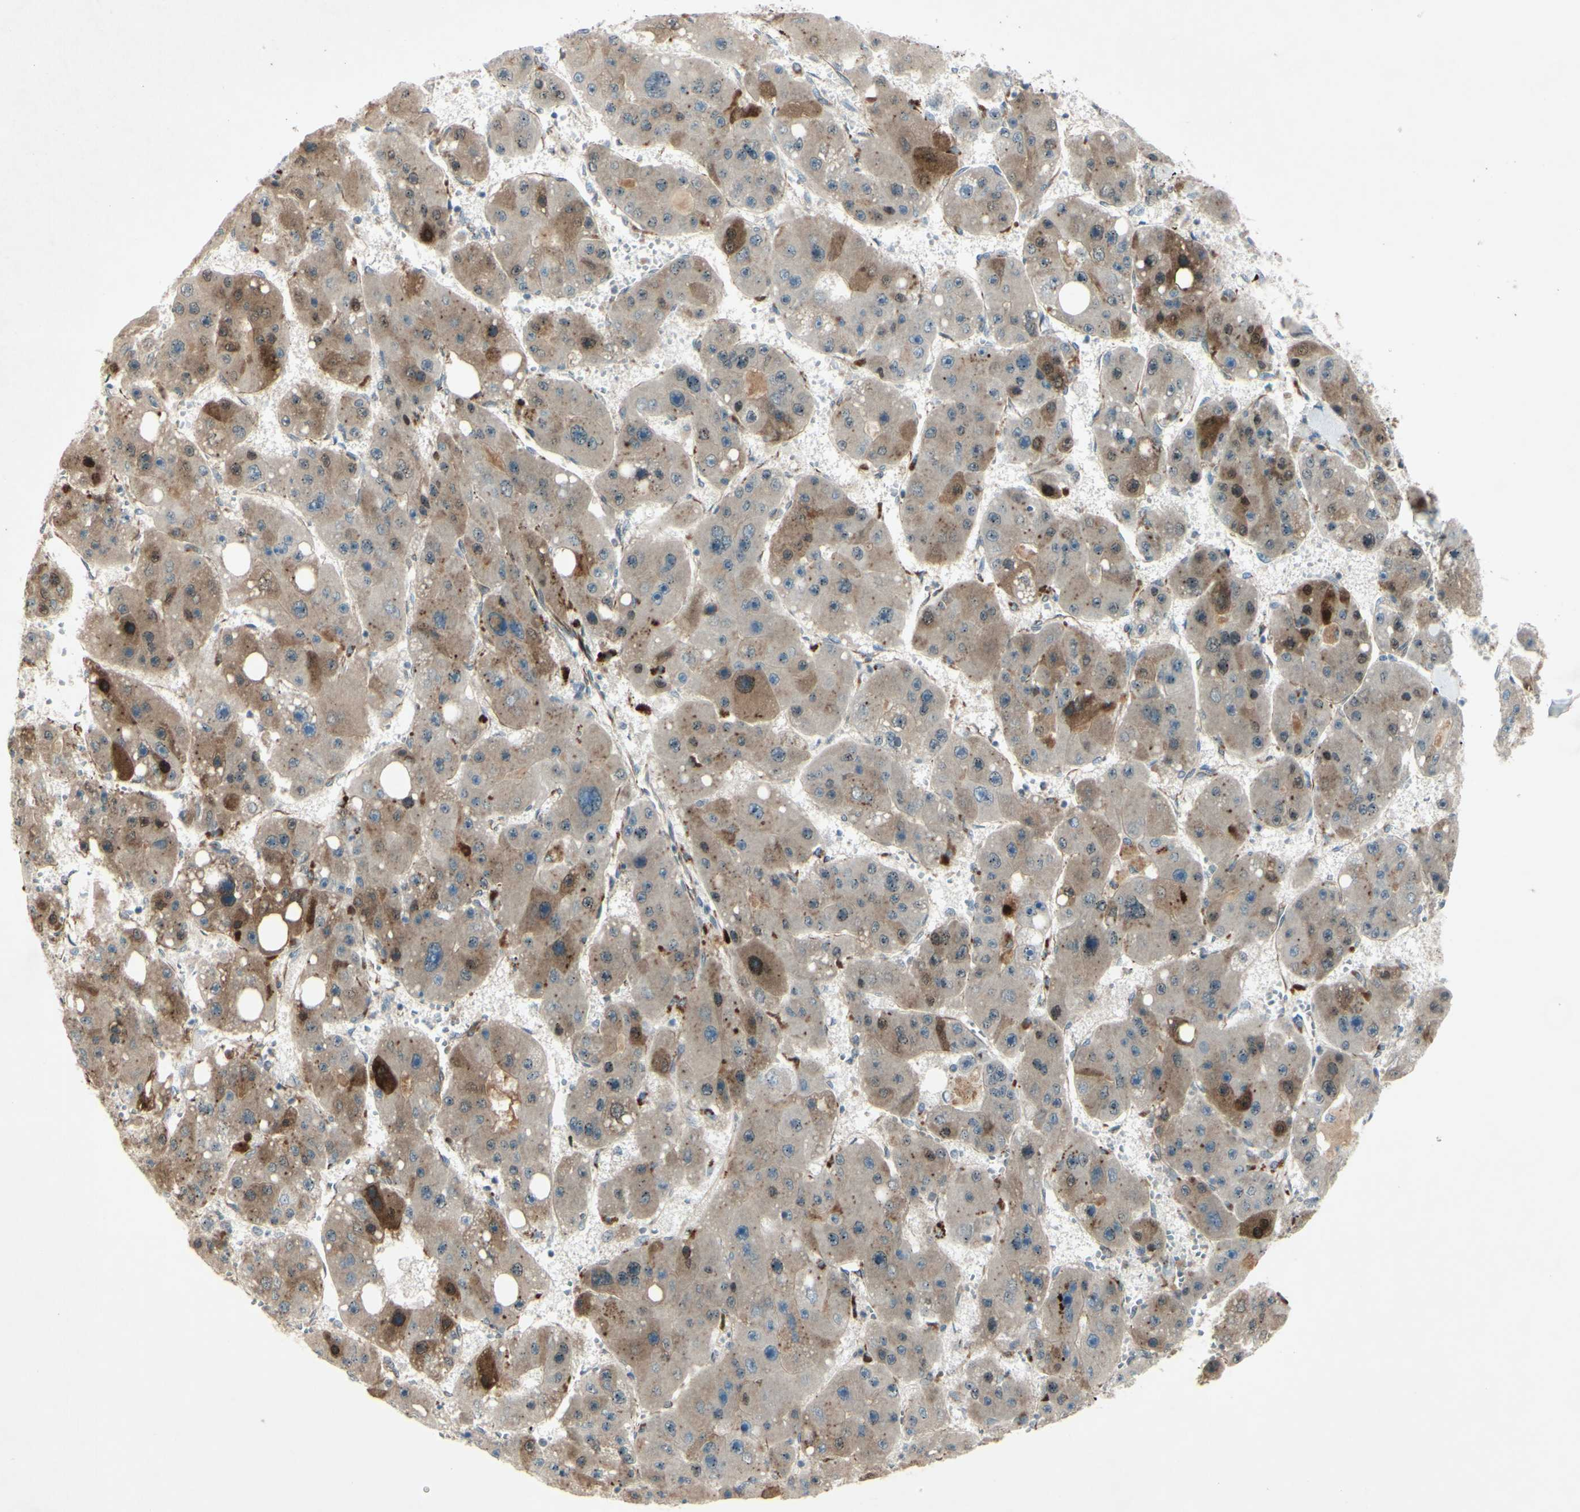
{"staining": {"intensity": "moderate", "quantity": "25%-75%", "location": "cytoplasmic/membranous"}, "tissue": "liver cancer", "cell_type": "Tumor cells", "image_type": "cancer", "snomed": [{"axis": "morphology", "description": "Carcinoma, Hepatocellular, NOS"}, {"axis": "topography", "description": "Liver"}], "caption": "Approximately 25%-75% of tumor cells in liver cancer (hepatocellular carcinoma) display moderate cytoplasmic/membranous protein staining as visualized by brown immunohistochemical staining.", "gene": "FGFR2", "patient": {"sex": "female", "age": 61}}